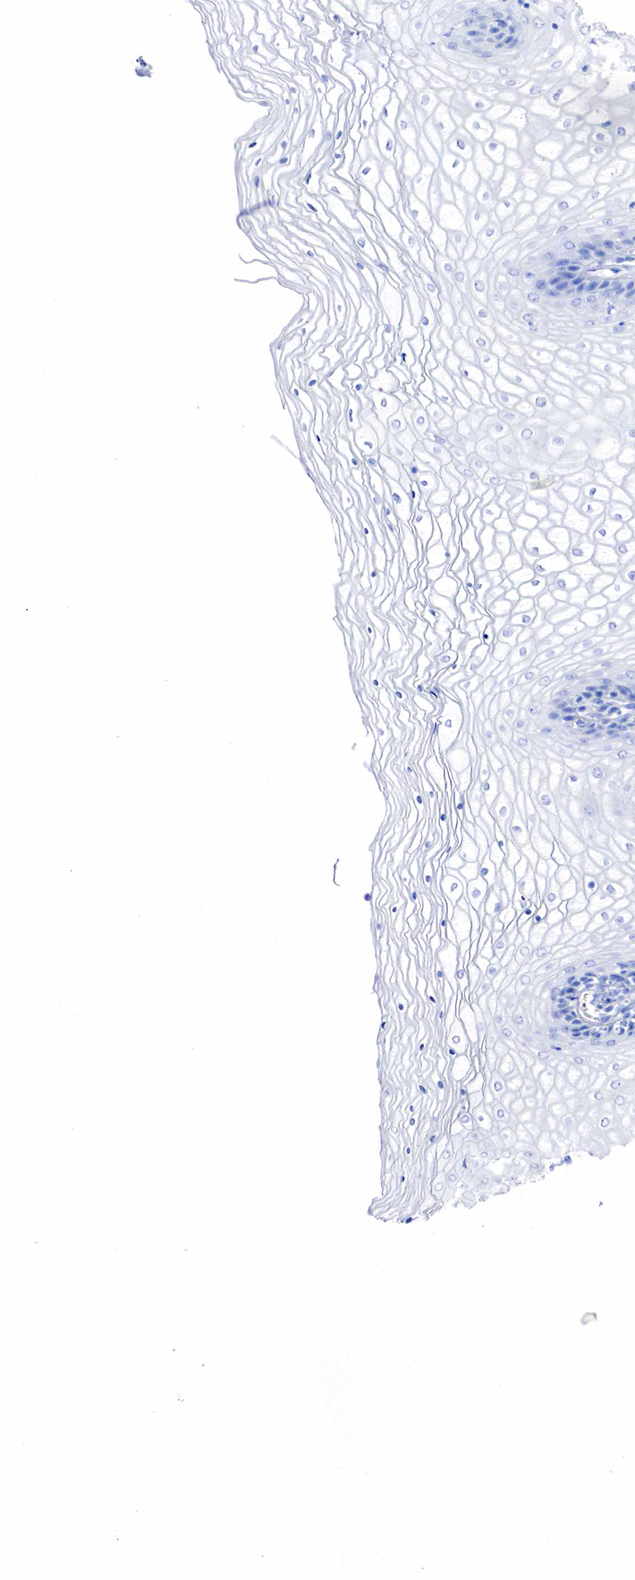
{"staining": {"intensity": "negative", "quantity": "none", "location": "none"}, "tissue": "vagina", "cell_type": "Squamous epithelial cells", "image_type": "normal", "snomed": [{"axis": "morphology", "description": "Normal tissue, NOS"}, {"axis": "topography", "description": "Vagina"}], "caption": "DAB (3,3'-diaminobenzidine) immunohistochemical staining of unremarkable human vagina displays no significant positivity in squamous epithelial cells.", "gene": "INHA", "patient": {"sex": "female", "age": 34}}